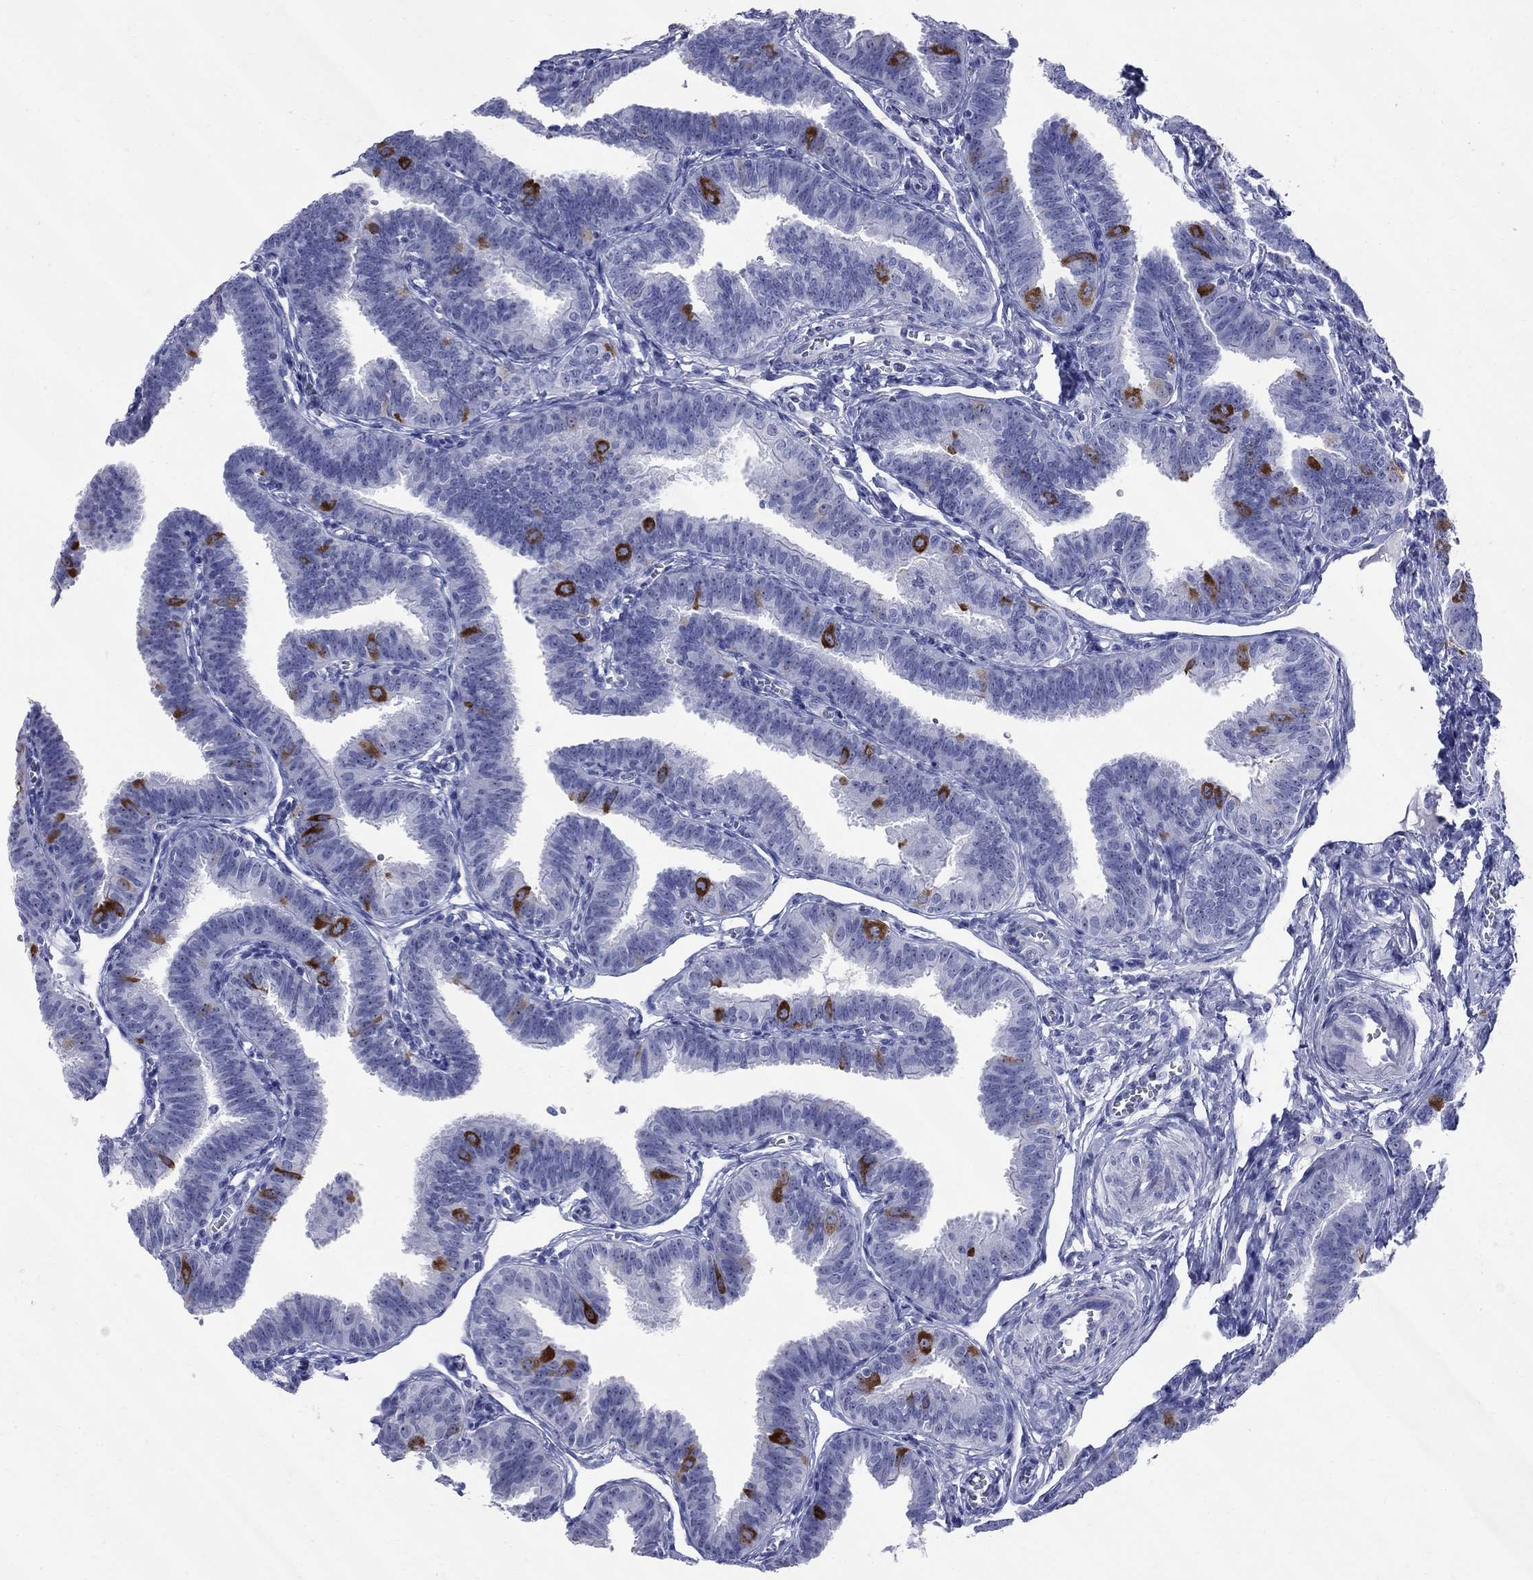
{"staining": {"intensity": "strong", "quantity": "<25%", "location": "cytoplasmic/membranous"}, "tissue": "fallopian tube", "cell_type": "Glandular cells", "image_type": "normal", "snomed": [{"axis": "morphology", "description": "Normal tissue, NOS"}, {"axis": "topography", "description": "Fallopian tube"}], "caption": "Immunohistochemical staining of benign human fallopian tube reveals medium levels of strong cytoplasmic/membranous staining in approximately <25% of glandular cells.", "gene": "TACC3", "patient": {"sex": "female", "age": 25}}